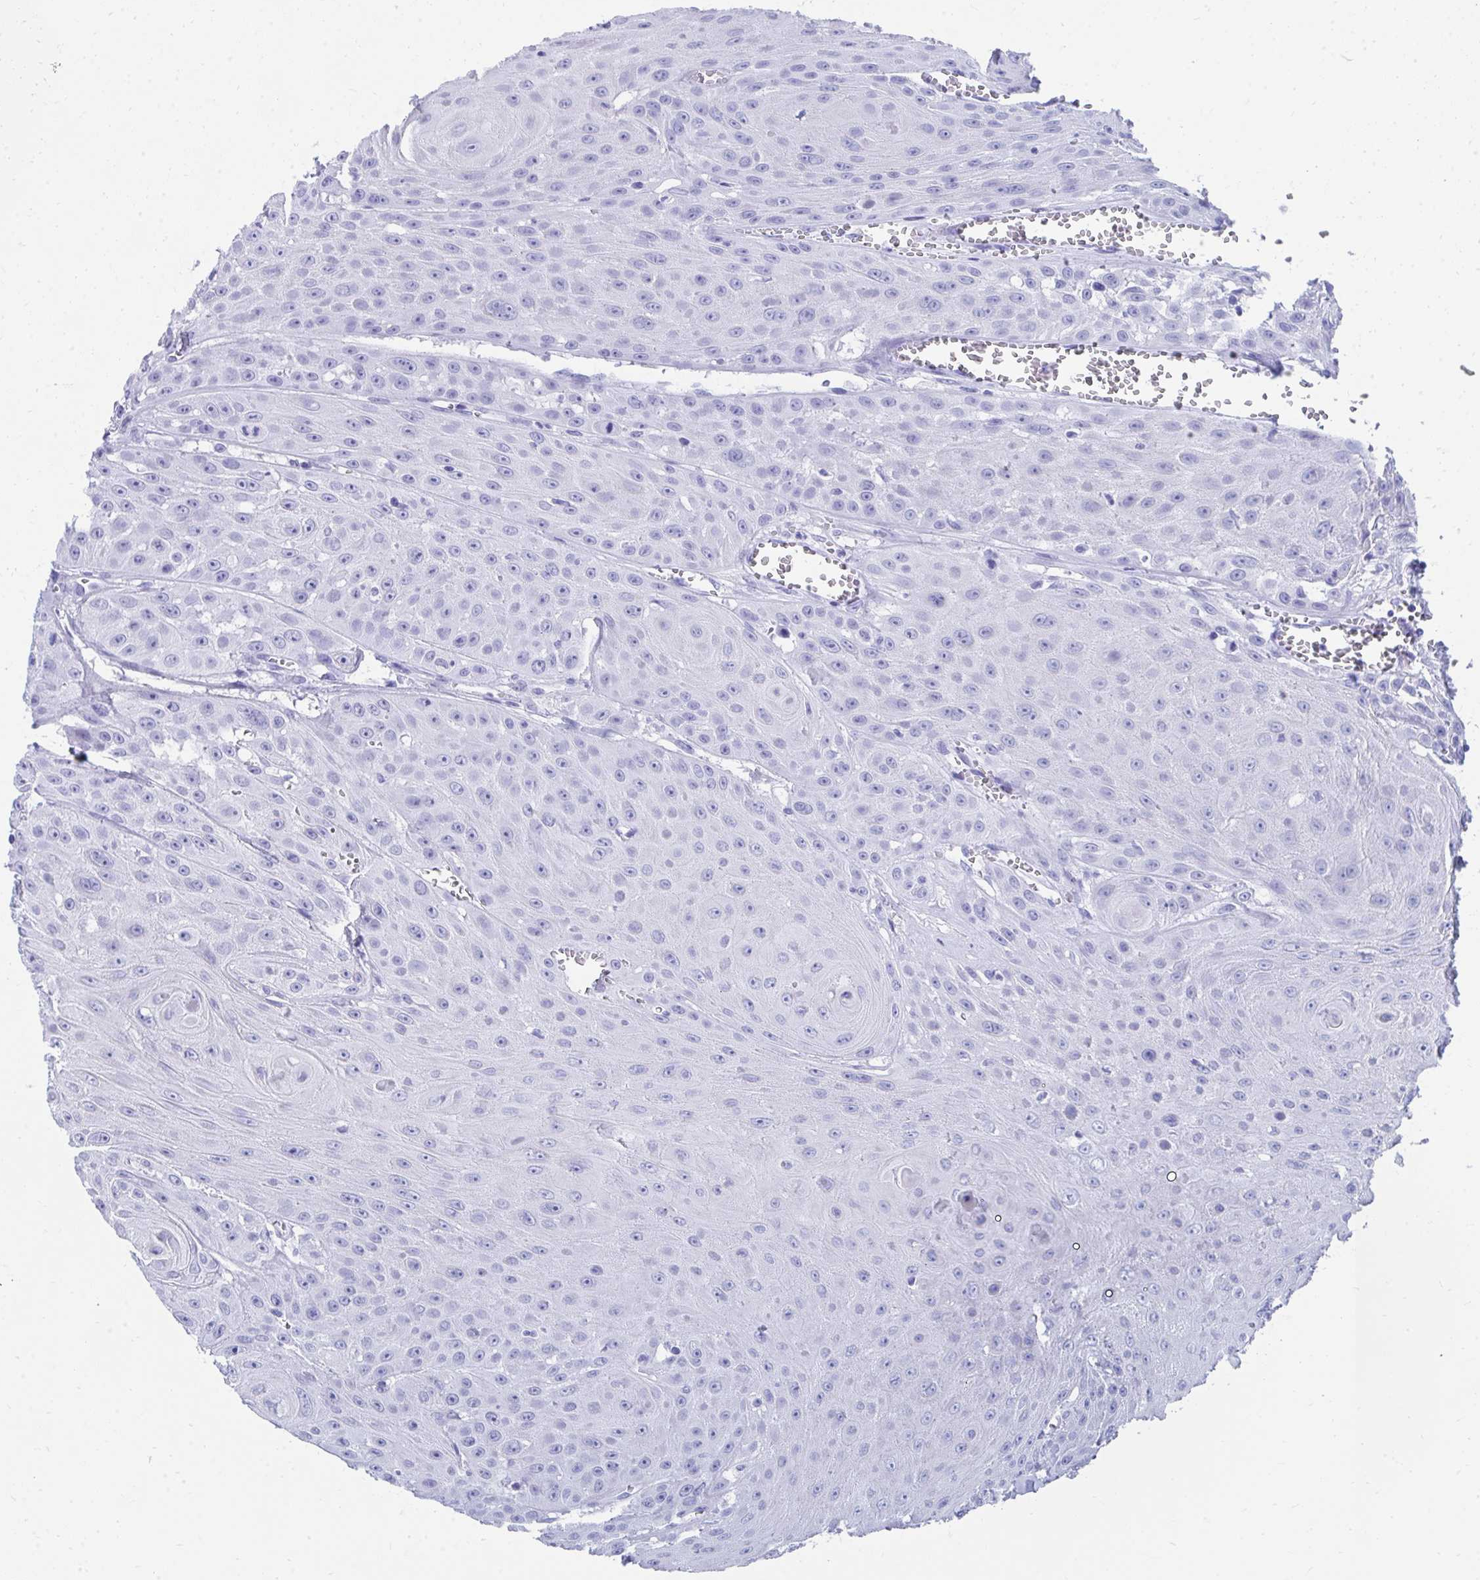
{"staining": {"intensity": "negative", "quantity": "none", "location": "none"}, "tissue": "head and neck cancer", "cell_type": "Tumor cells", "image_type": "cancer", "snomed": [{"axis": "morphology", "description": "Squamous cell carcinoma, NOS"}, {"axis": "topography", "description": "Oral tissue"}, {"axis": "topography", "description": "Head-Neck"}], "caption": "Immunohistochemistry image of head and neck cancer stained for a protein (brown), which reveals no staining in tumor cells. The staining was performed using DAB to visualize the protein expression in brown, while the nuclei were stained in blue with hematoxylin (Magnification: 20x).", "gene": "HGD", "patient": {"sex": "male", "age": 81}}